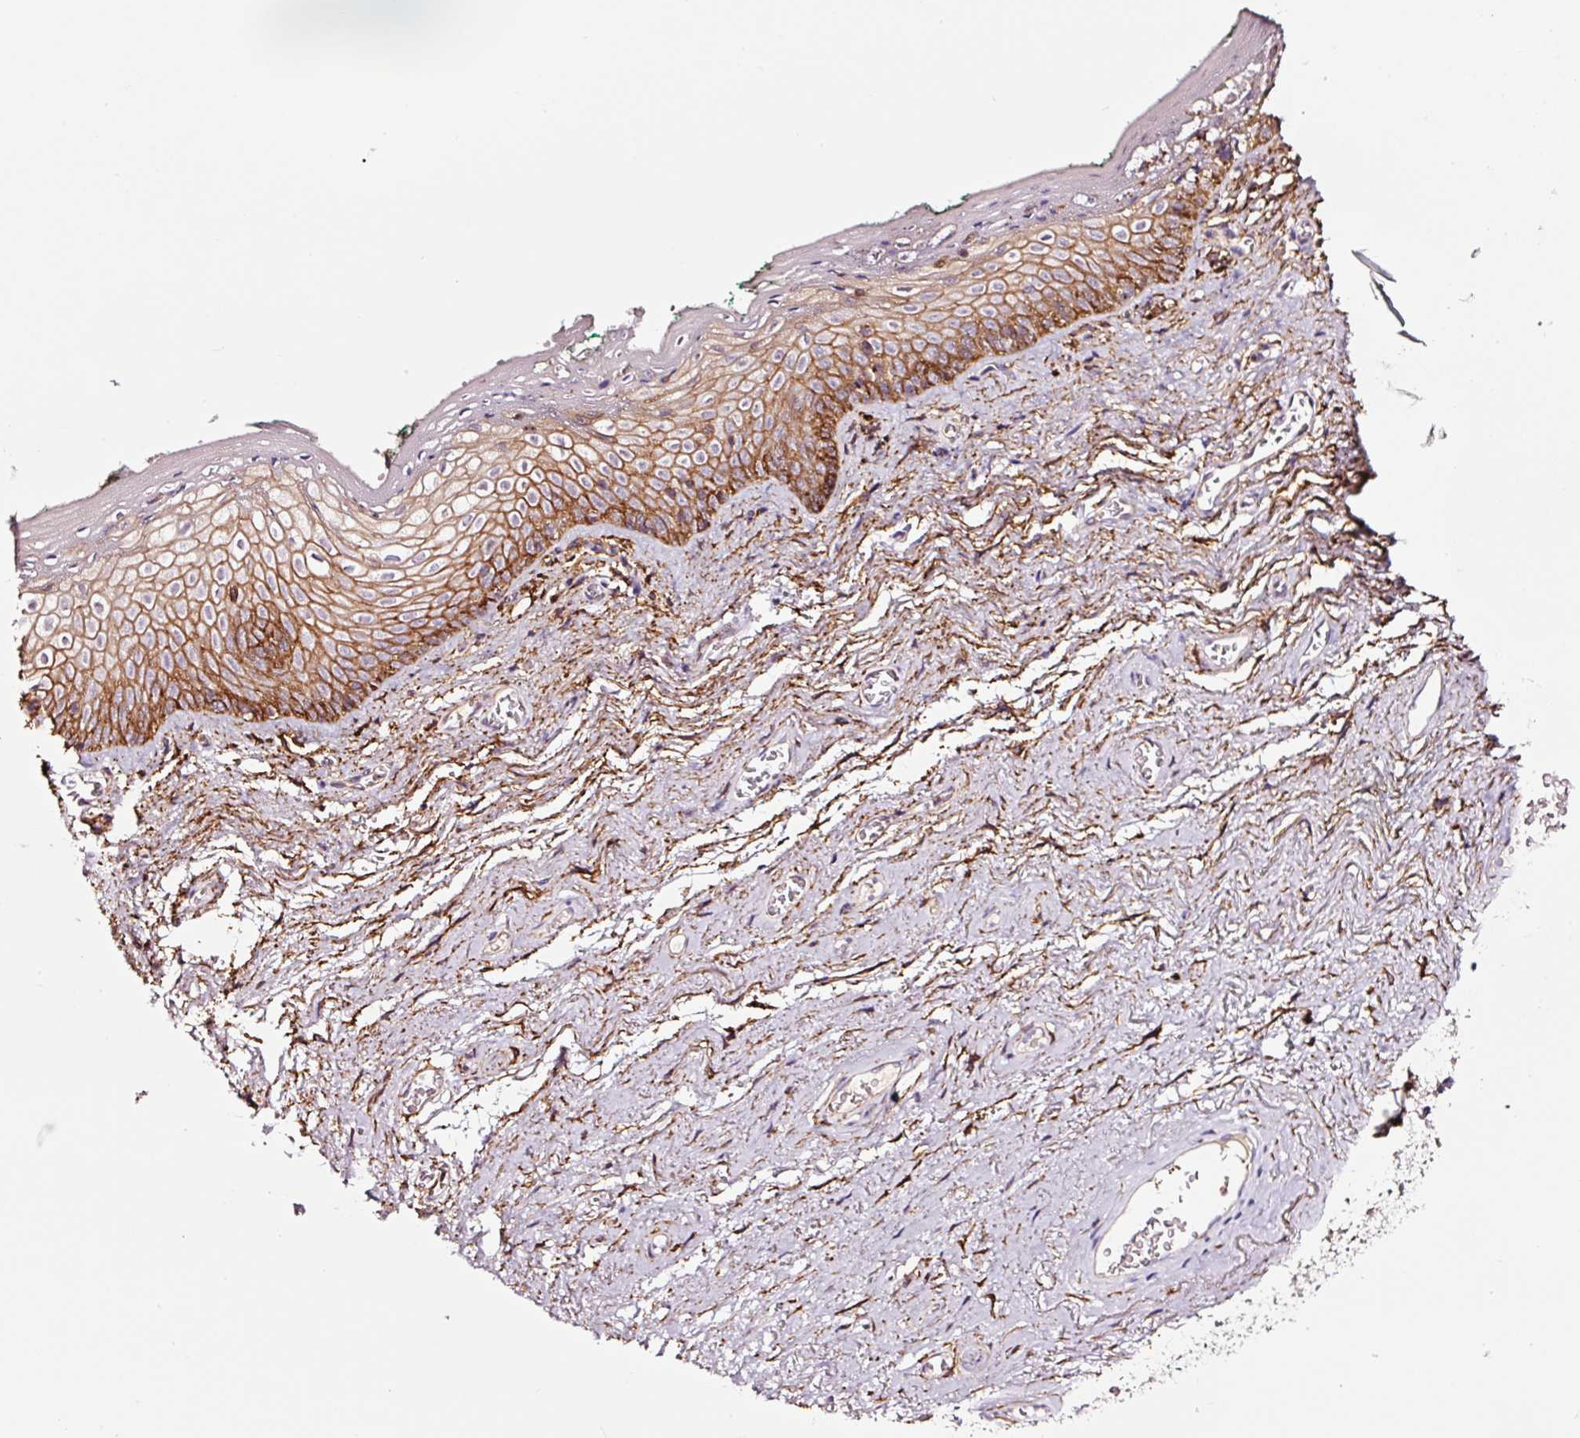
{"staining": {"intensity": "moderate", "quantity": "25%-75%", "location": "cytoplasmic/membranous"}, "tissue": "vagina", "cell_type": "Squamous epithelial cells", "image_type": "normal", "snomed": [{"axis": "morphology", "description": "Normal tissue, NOS"}, {"axis": "topography", "description": "Vulva"}, {"axis": "topography", "description": "Vagina"}, {"axis": "topography", "description": "Peripheral nerve tissue"}], "caption": "Immunohistochemistry (IHC) photomicrograph of benign vagina: vagina stained using immunohistochemistry displays medium levels of moderate protein expression localized specifically in the cytoplasmic/membranous of squamous epithelial cells, appearing as a cytoplasmic/membranous brown color.", "gene": "ADD3", "patient": {"sex": "female", "age": 66}}